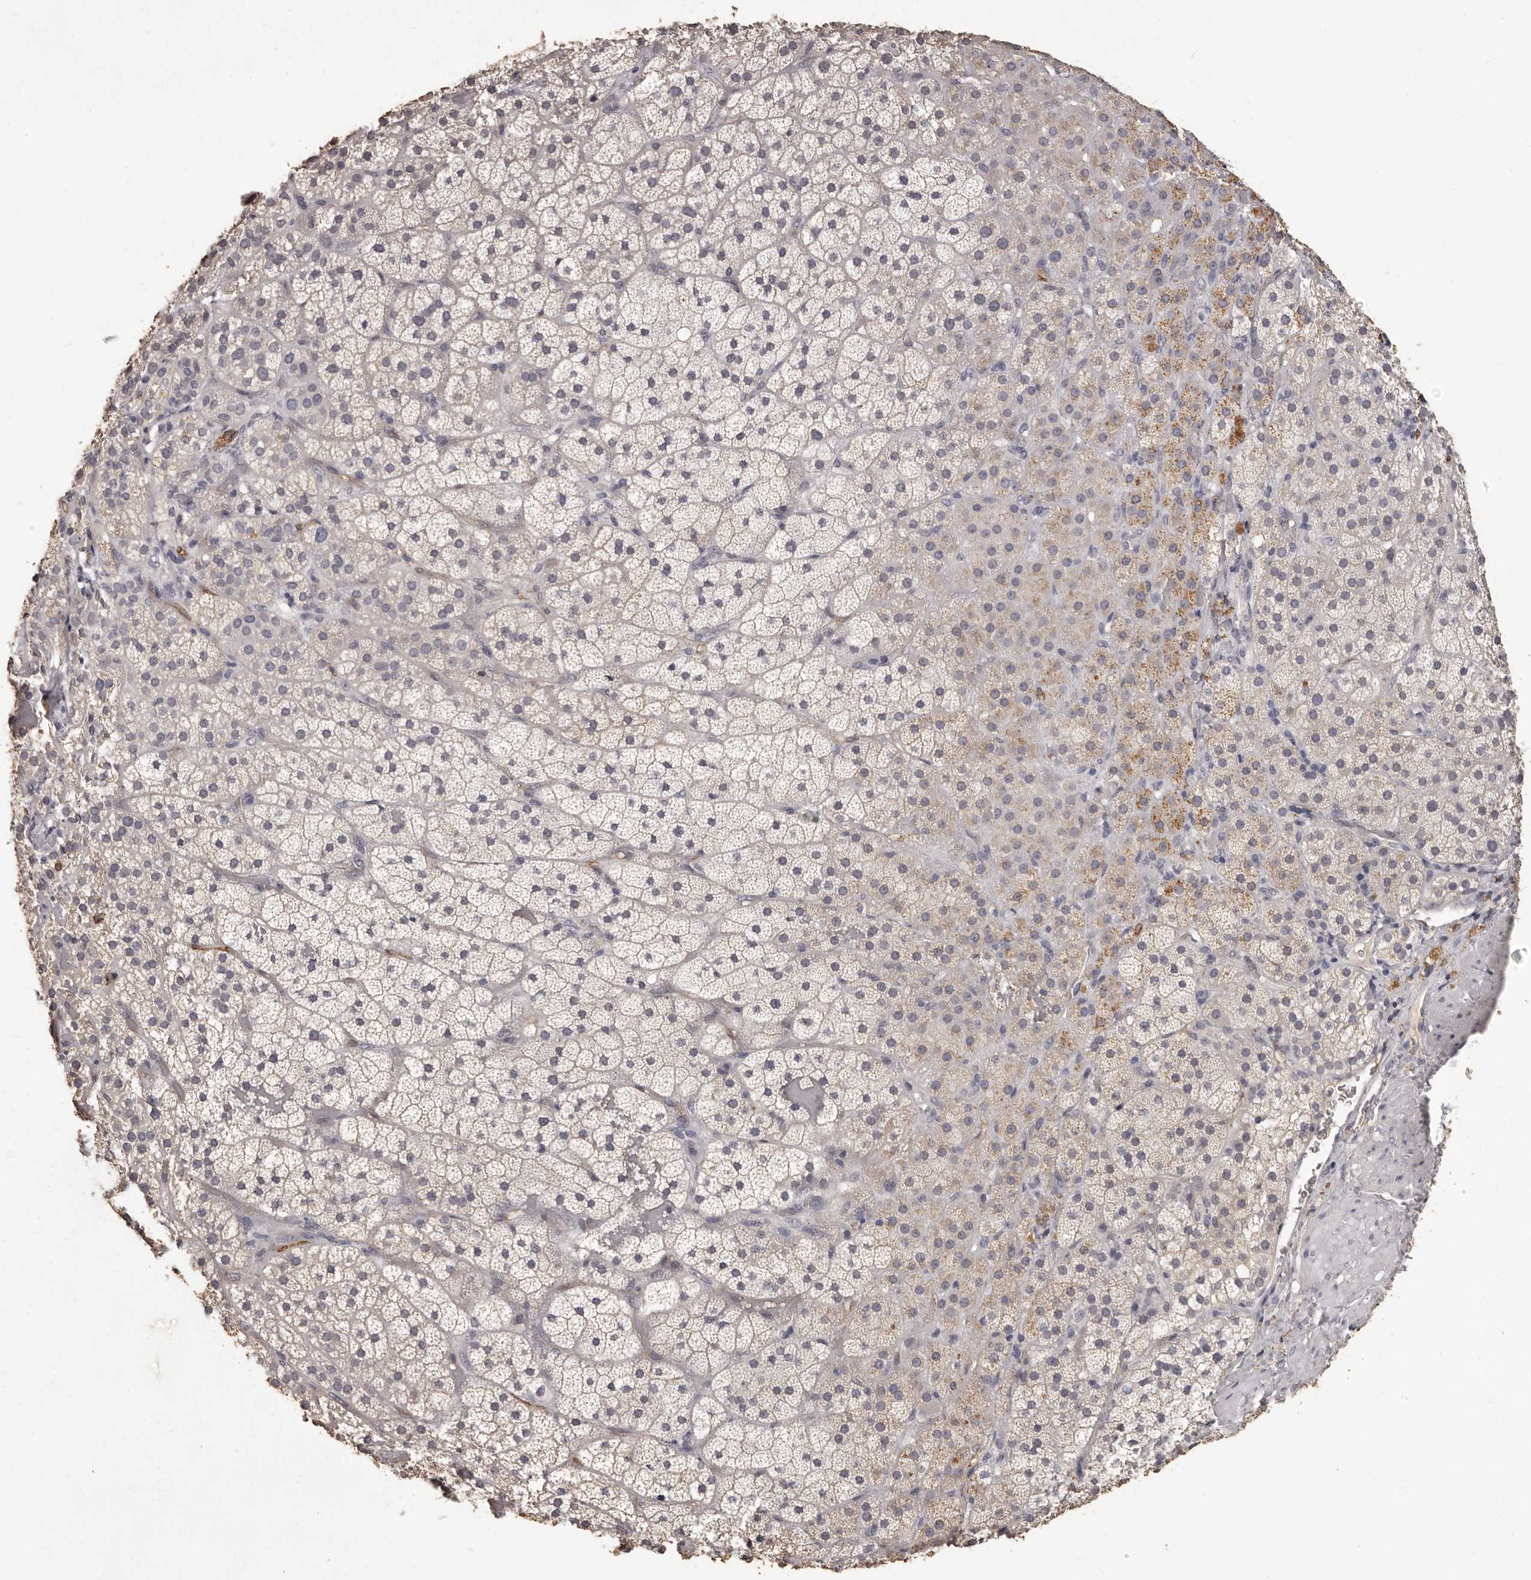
{"staining": {"intensity": "weak", "quantity": "<25%", "location": "cytoplasmic/membranous"}, "tissue": "adrenal gland", "cell_type": "Glandular cells", "image_type": "normal", "snomed": [{"axis": "morphology", "description": "Normal tissue, NOS"}, {"axis": "topography", "description": "Adrenal gland"}], "caption": "DAB (3,3'-diaminobenzidine) immunohistochemical staining of unremarkable human adrenal gland shows no significant positivity in glandular cells. Brightfield microscopy of immunohistochemistry stained with DAB (brown) and hematoxylin (blue), captured at high magnification.", "gene": "GPR78", "patient": {"sex": "male", "age": 57}}